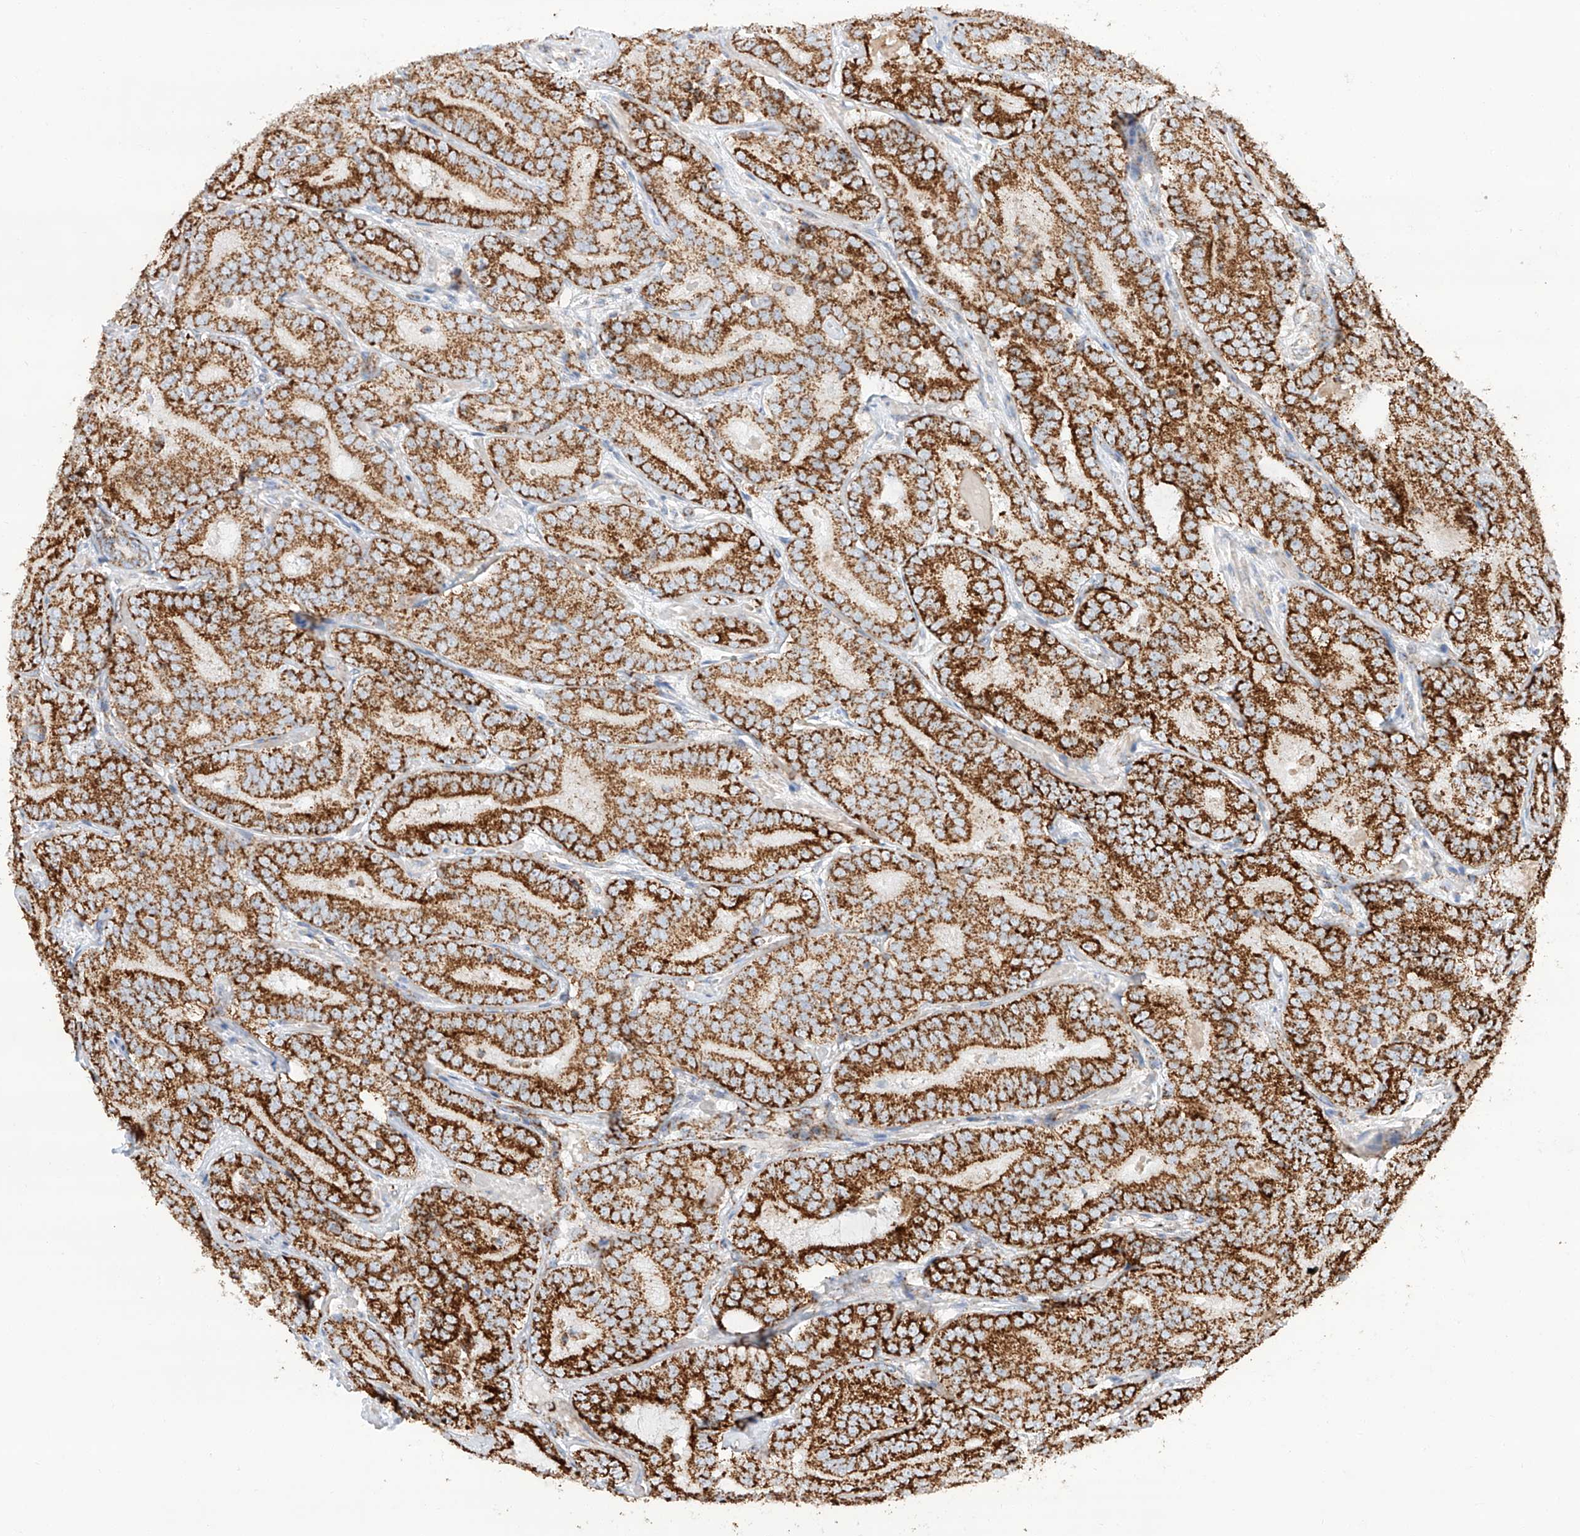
{"staining": {"intensity": "strong", "quantity": ">75%", "location": "cytoplasmic/membranous"}, "tissue": "prostate cancer", "cell_type": "Tumor cells", "image_type": "cancer", "snomed": [{"axis": "morphology", "description": "Adenocarcinoma, High grade"}, {"axis": "topography", "description": "Prostate"}], "caption": "Protein analysis of high-grade adenocarcinoma (prostate) tissue reveals strong cytoplasmic/membranous expression in approximately >75% of tumor cells.", "gene": "TTC27", "patient": {"sex": "male", "age": 57}}